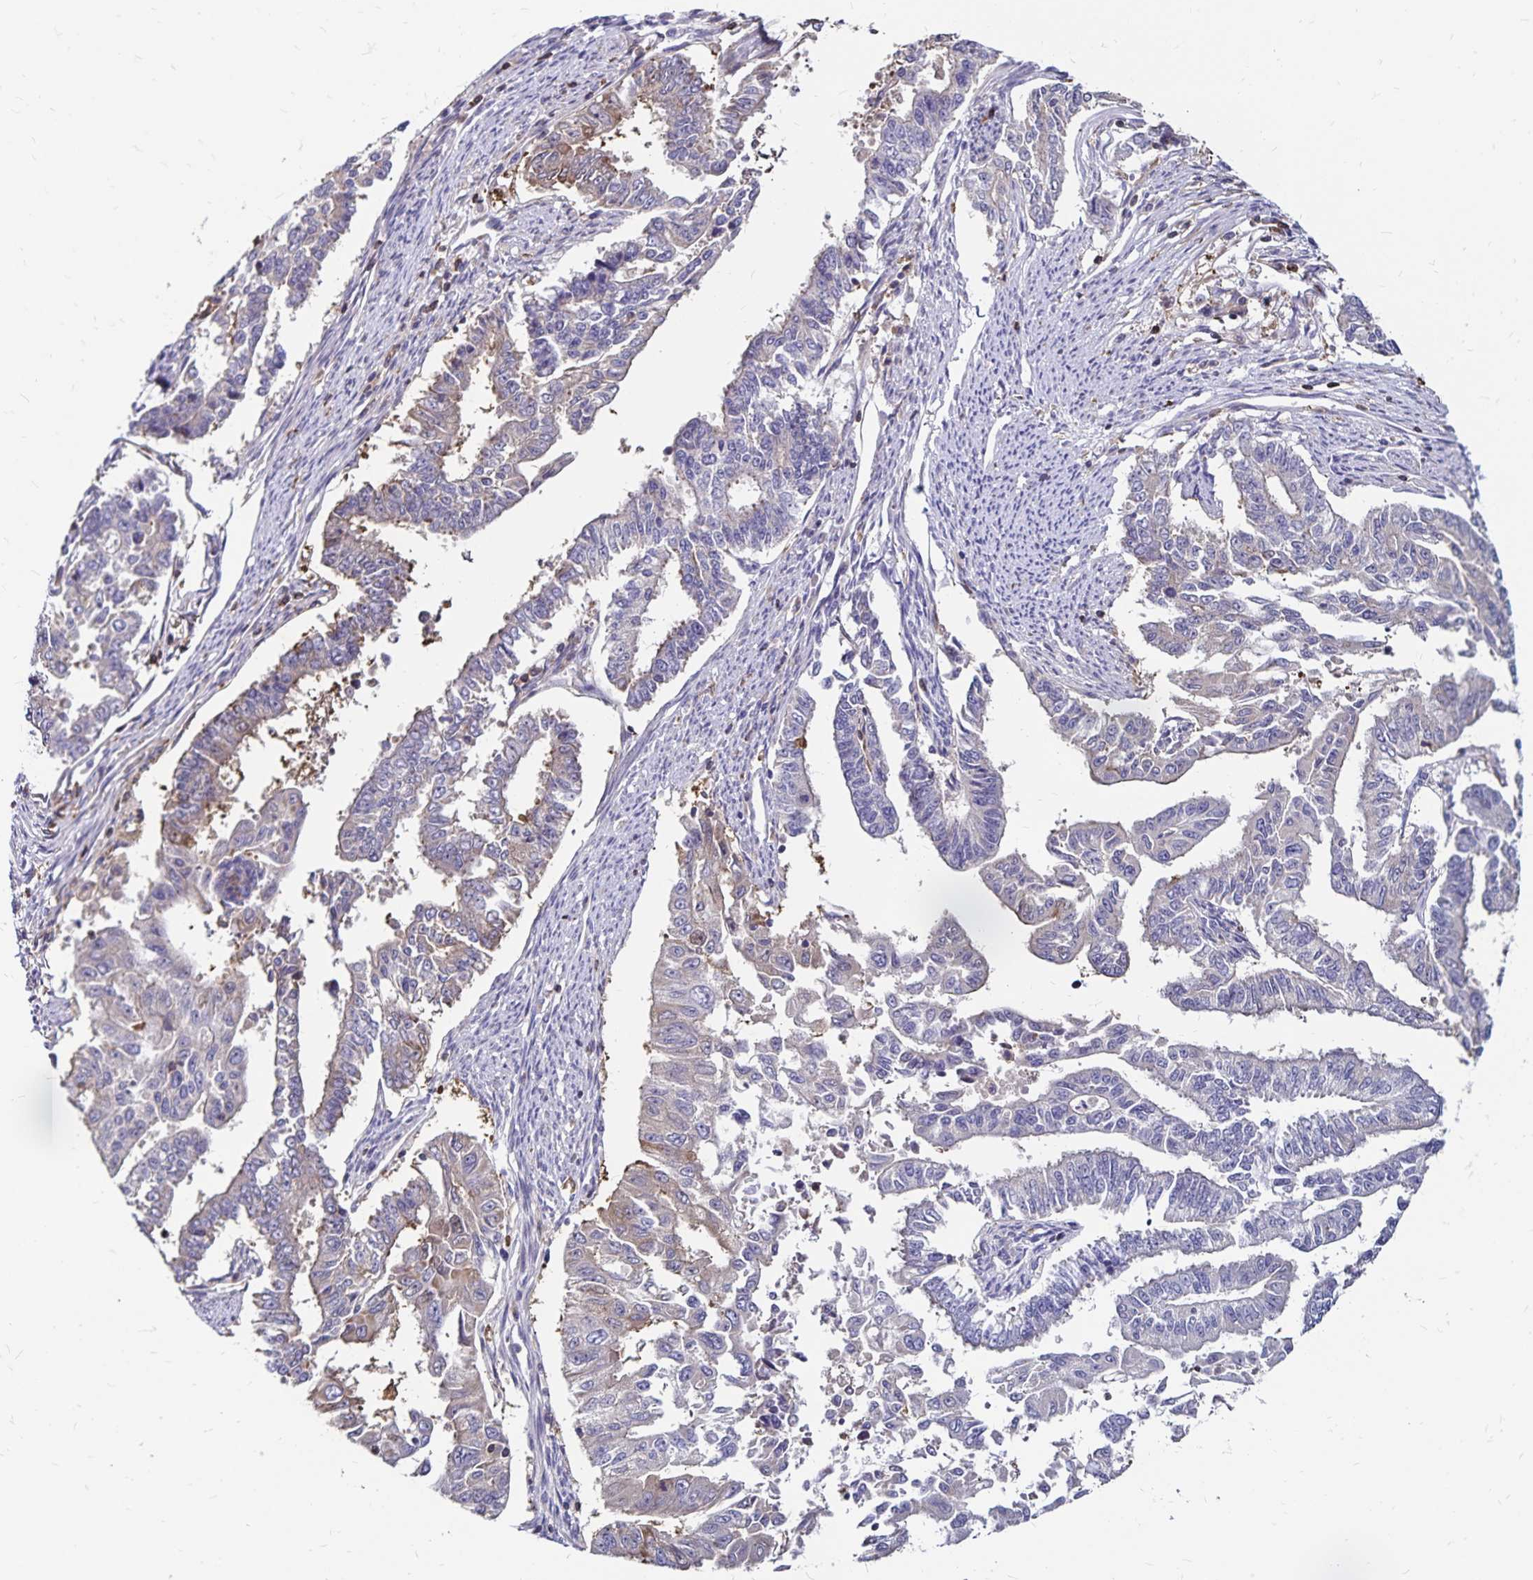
{"staining": {"intensity": "moderate", "quantity": "<25%", "location": "cytoplasmic/membranous"}, "tissue": "endometrial cancer", "cell_type": "Tumor cells", "image_type": "cancer", "snomed": [{"axis": "morphology", "description": "Adenocarcinoma, NOS"}, {"axis": "topography", "description": "Uterus"}], "caption": "Endometrial cancer stained with immunohistochemistry demonstrates moderate cytoplasmic/membranous staining in about <25% of tumor cells.", "gene": "NAGPA", "patient": {"sex": "female", "age": 59}}